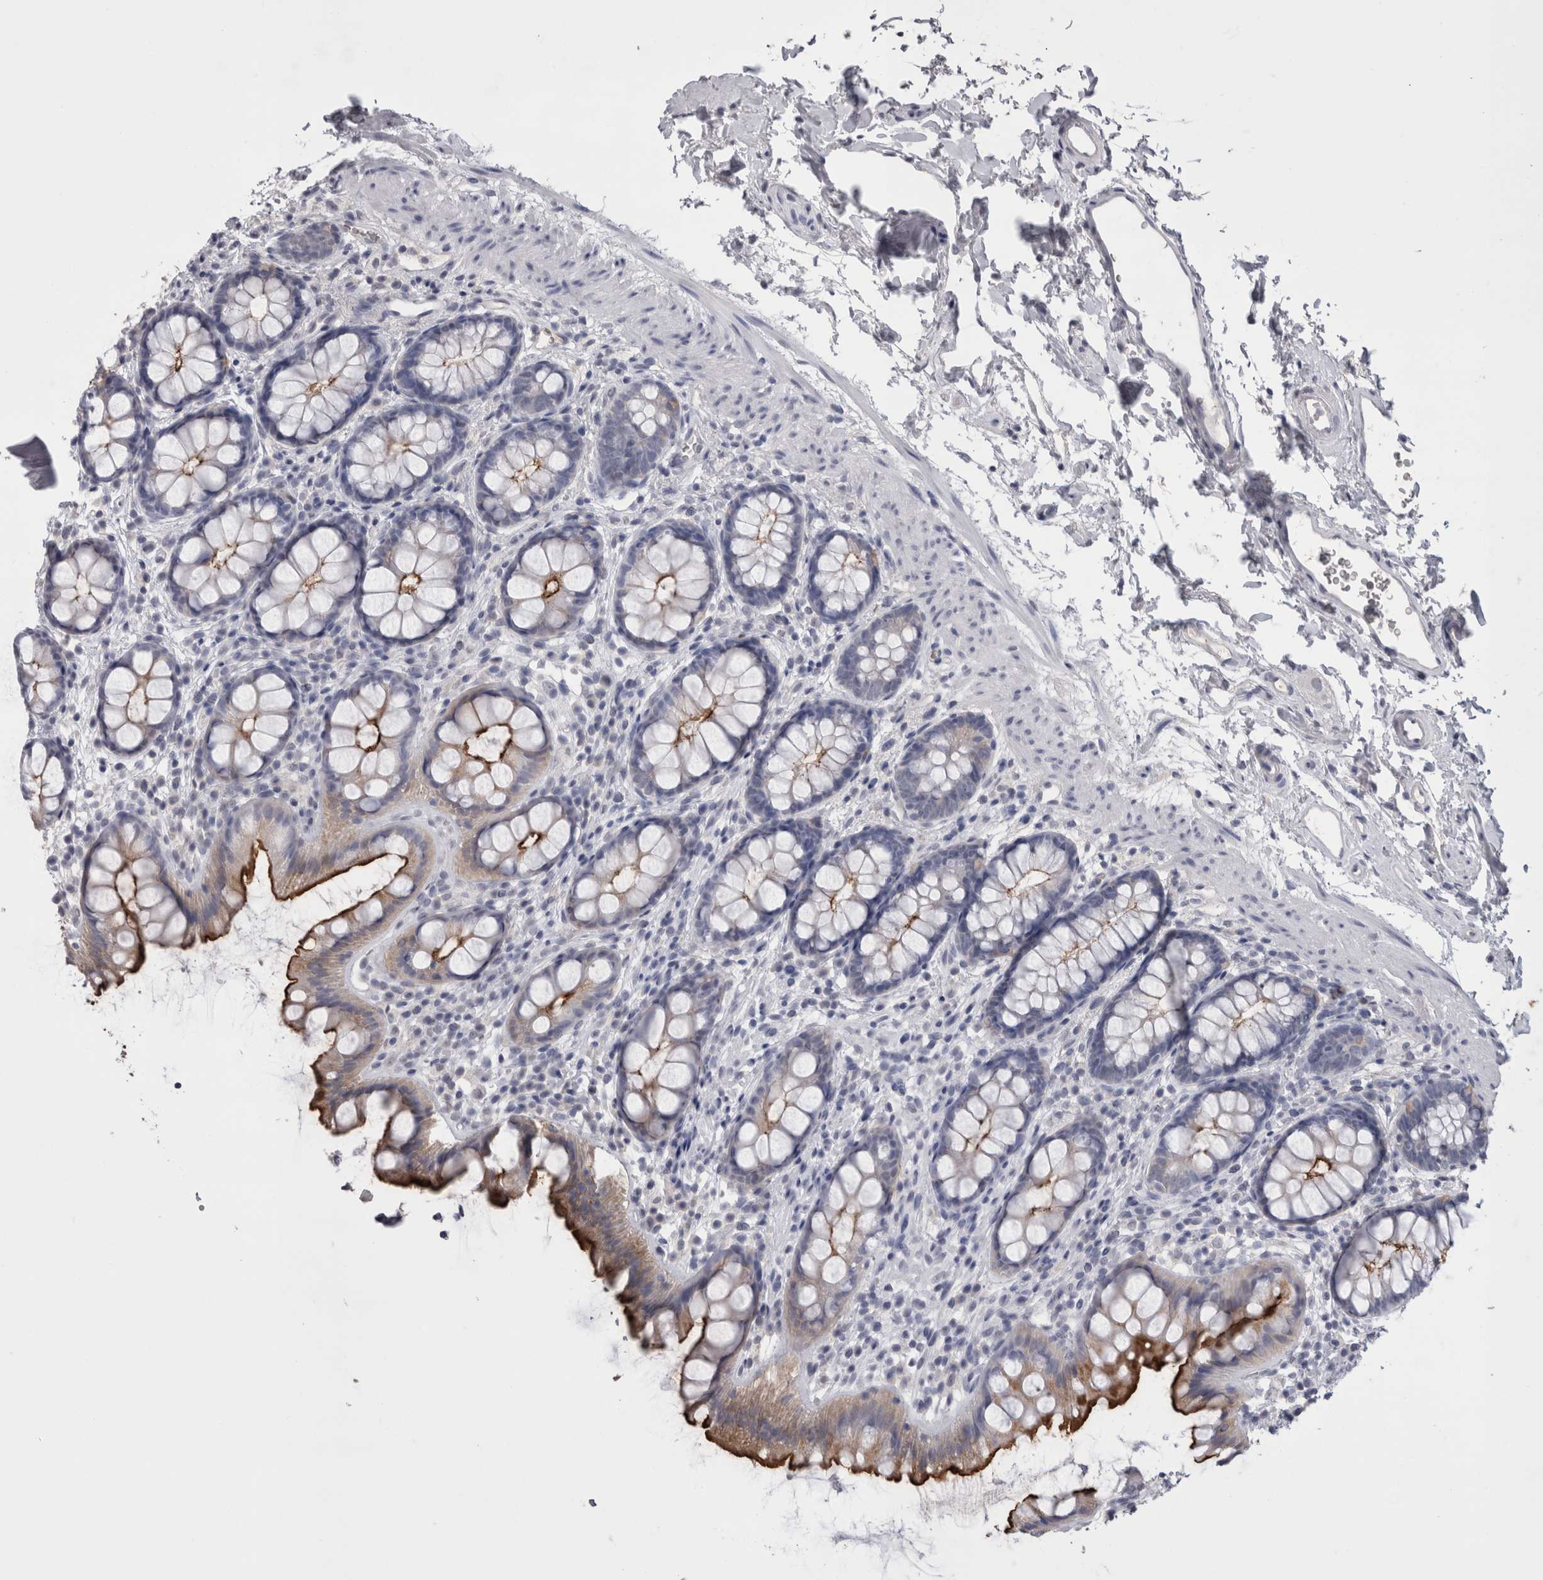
{"staining": {"intensity": "strong", "quantity": "25%-75%", "location": "cytoplasmic/membranous"}, "tissue": "rectum", "cell_type": "Glandular cells", "image_type": "normal", "snomed": [{"axis": "morphology", "description": "Normal tissue, NOS"}, {"axis": "topography", "description": "Rectum"}], "caption": "Human rectum stained for a protein (brown) demonstrates strong cytoplasmic/membranous positive expression in approximately 25%-75% of glandular cells.", "gene": "CDHR5", "patient": {"sex": "female", "age": 65}}